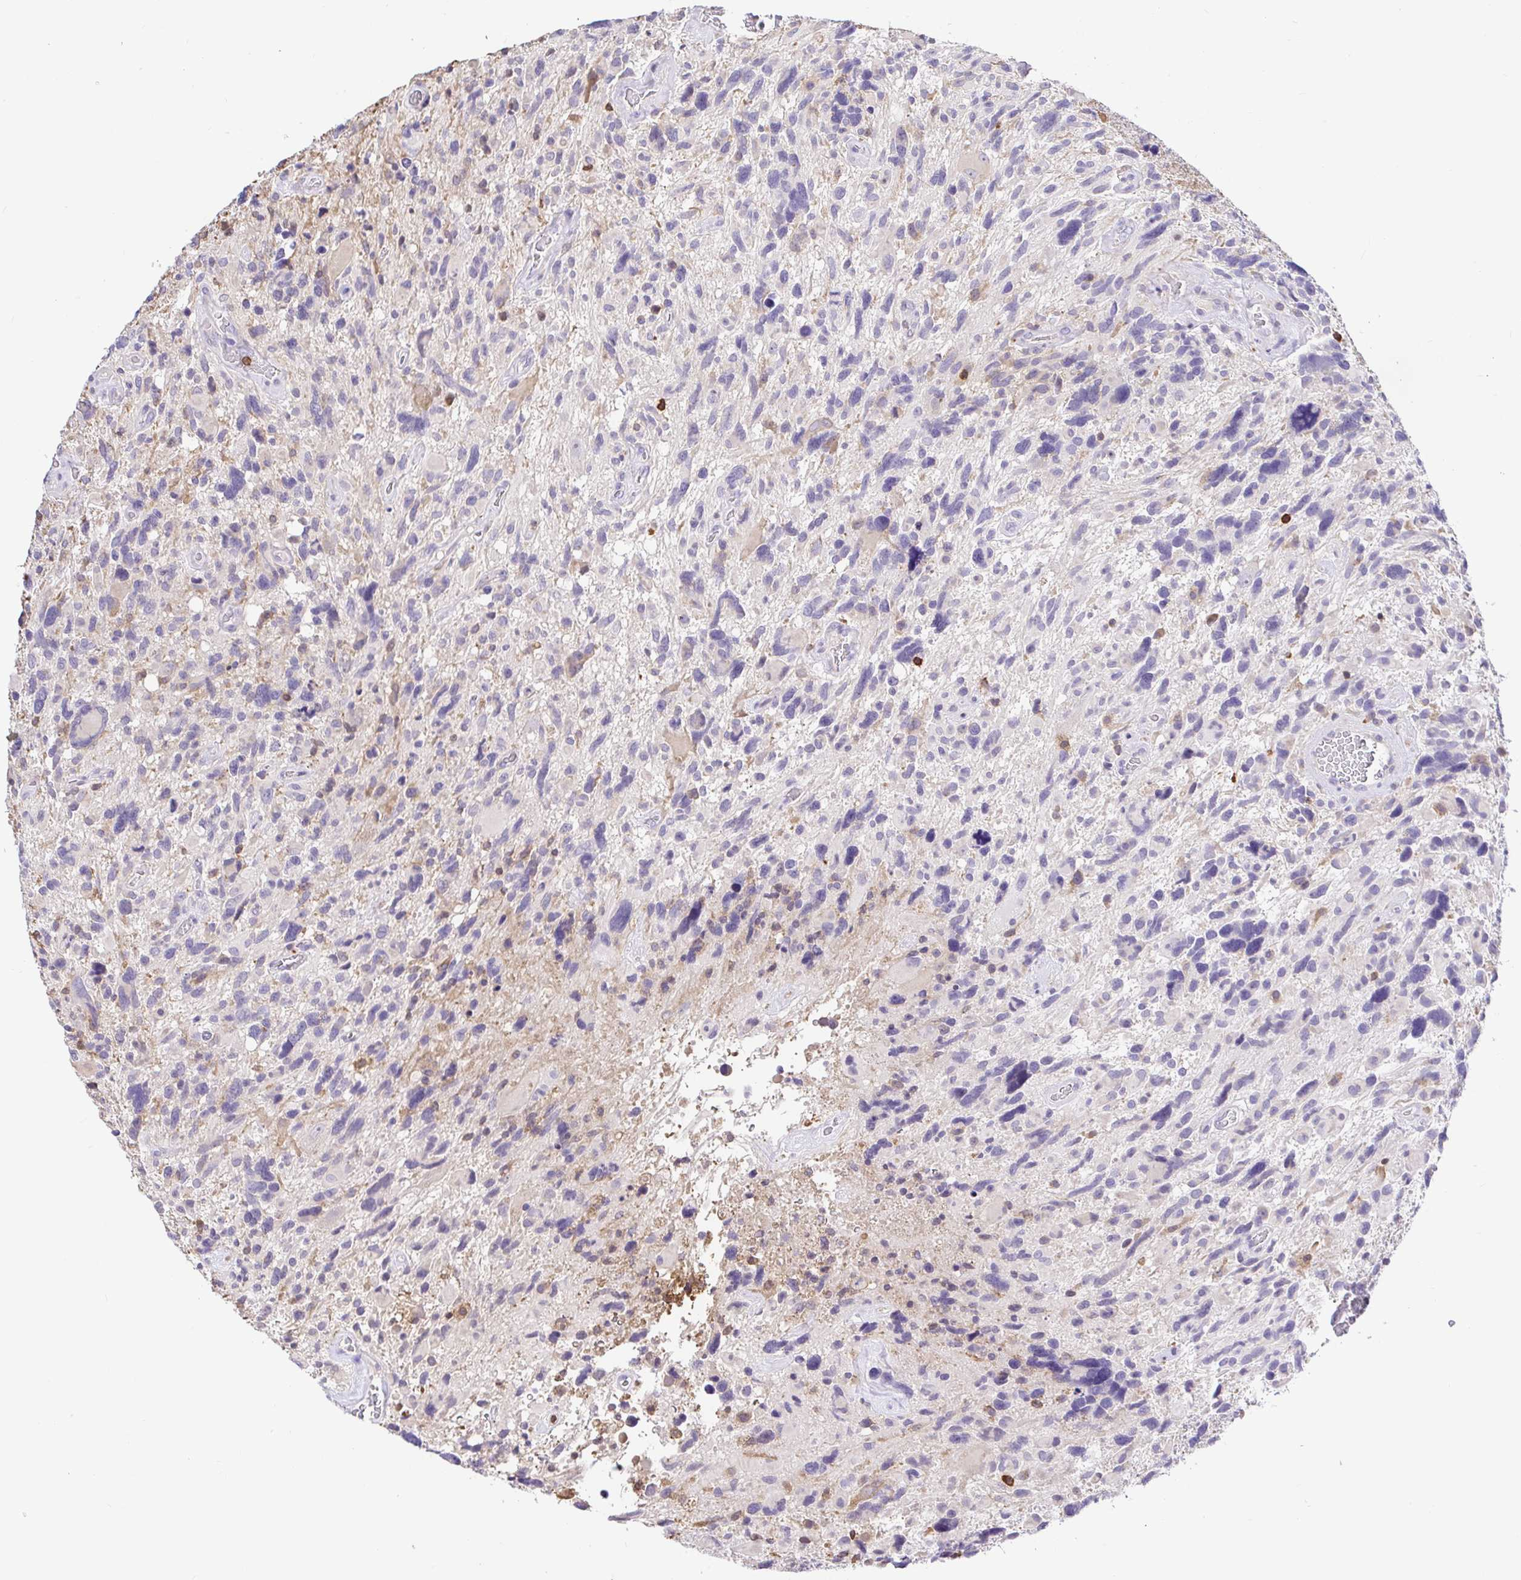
{"staining": {"intensity": "negative", "quantity": "none", "location": "none"}, "tissue": "glioma", "cell_type": "Tumor cells", "image_type": "cancer", "snomed": [{"axis": "morphology", "description": "Glioma, malignant, High grade"}, {"axis": "topography", "description": "Brain"}], "caption": "A high-resolution micrograph shows IHC staining of malignant glioma (high-grade), which displays no significant expression in tumor cells.", "gene": "SKAP1", "patient": {"sex": "male", "age": 49}}